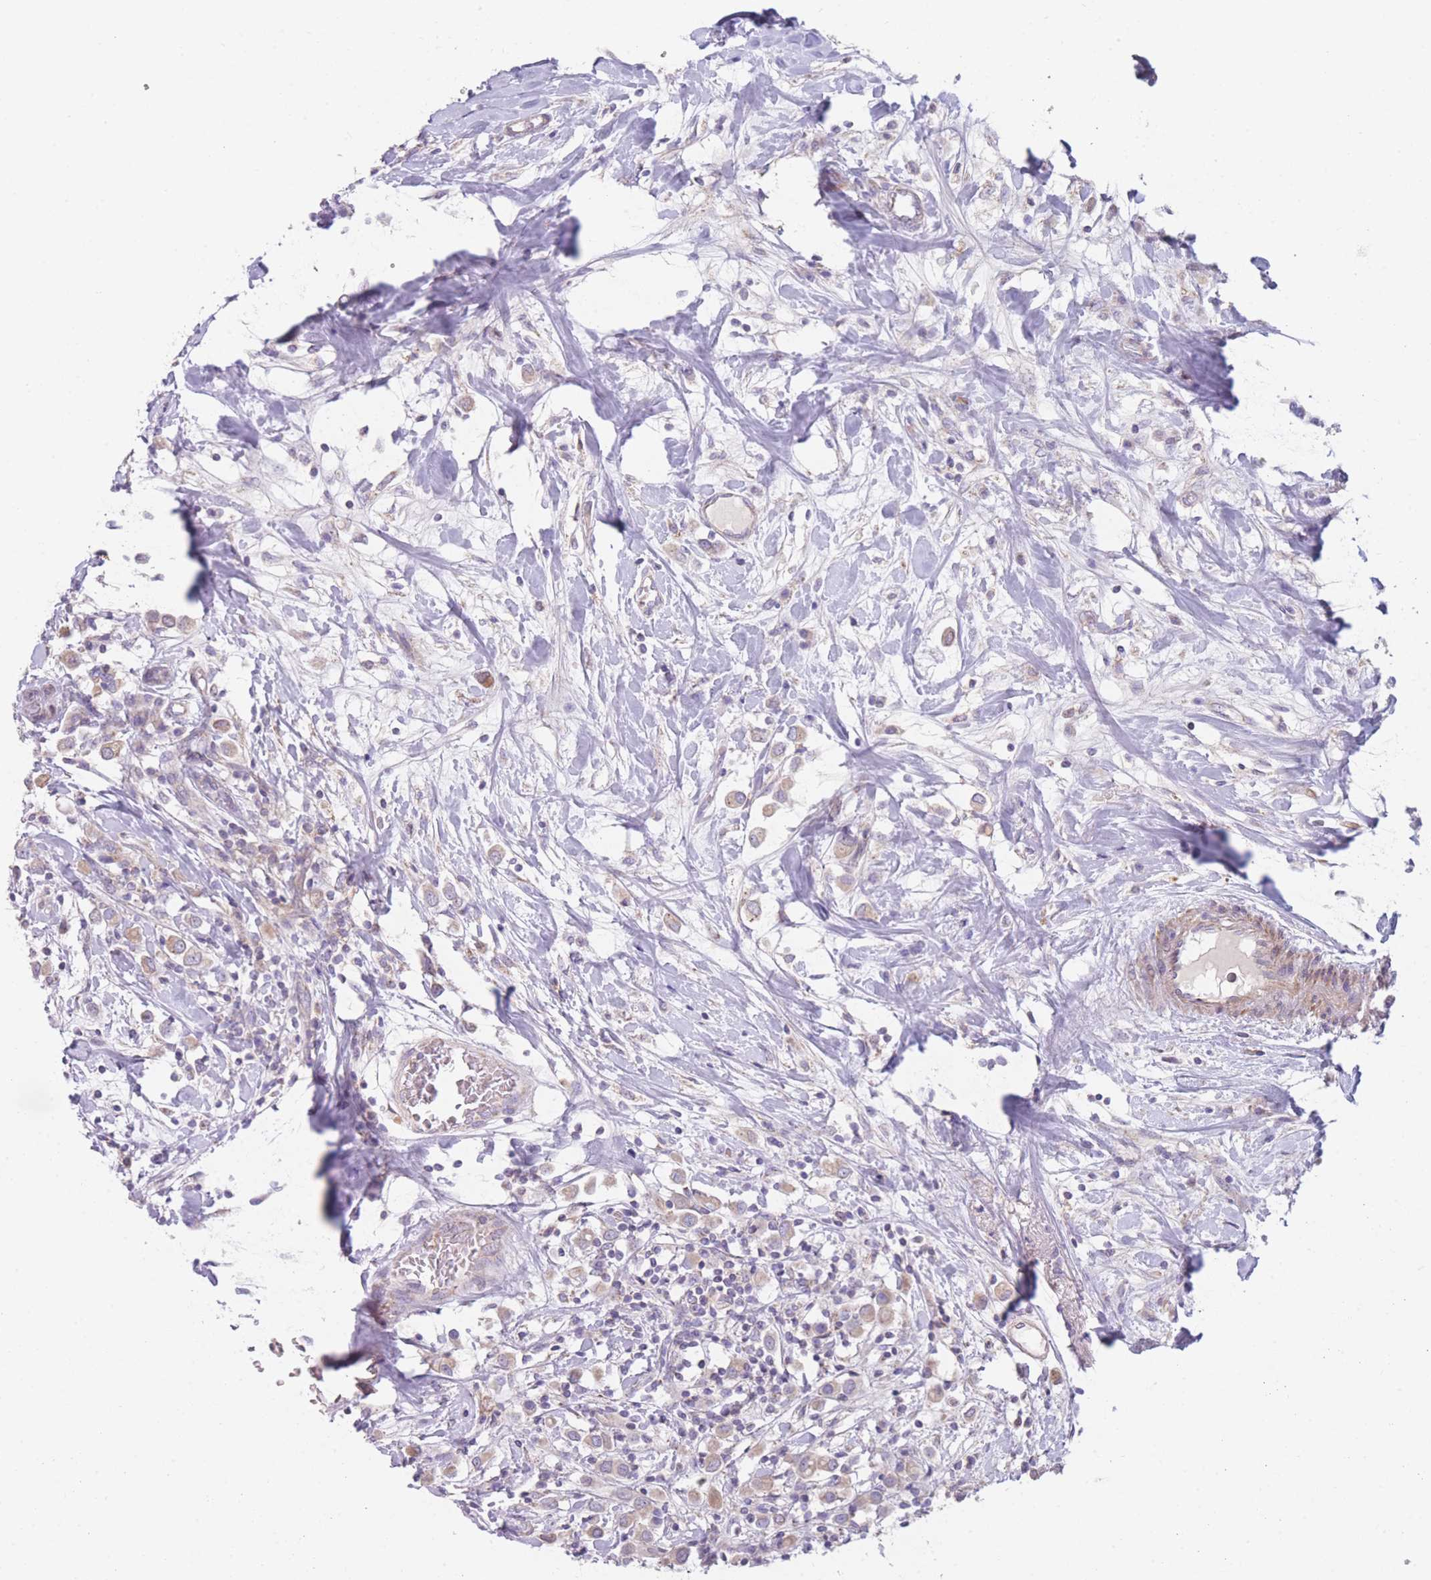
{"staining": {"intensity": "weak", "quantity": "25%-75%", "location": "cytoplasmic/membranous"}, "tissue": "breast cancer", "cell_type": "Tumor cells", "image_type": "cancer", "snomed": [{"axis": "morphology", "description": "Duct carcinoma"}, {"axis": "topography", "description": "Breast"}], "caption": "Human breast cancer stained with a protein marker demonstrates weak staining in tumor cells.", "gene": "SMPD4", "patient": {"sex": "female", "age": 61}}